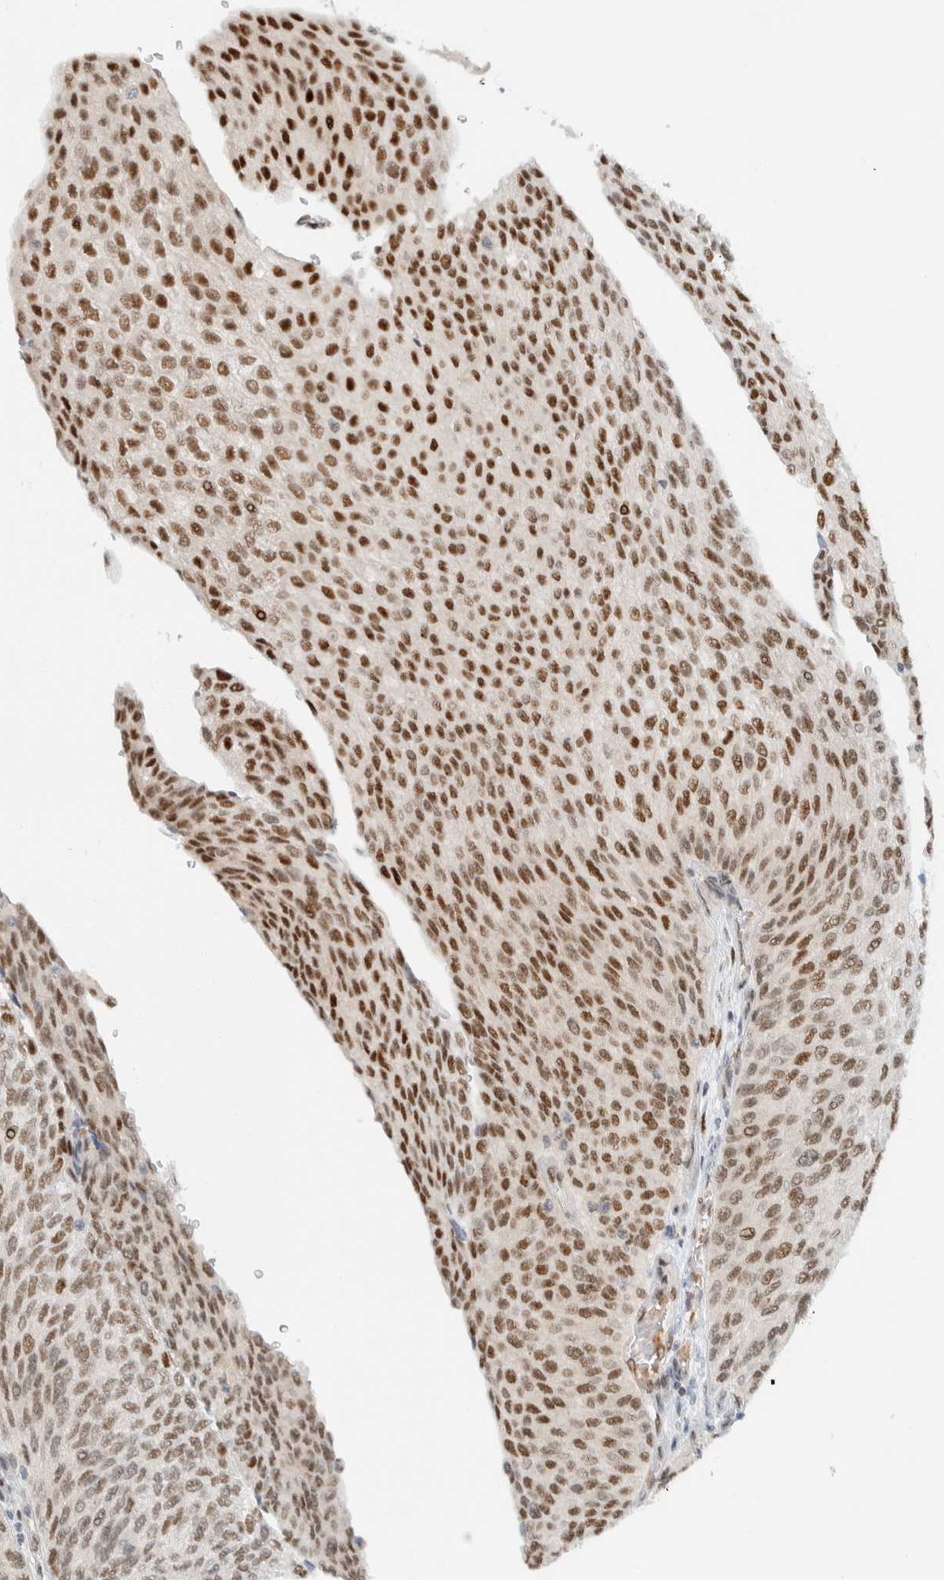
{"staining": {"intensity": "strong", "quantity": "25%-75%", "location": "nuclear"}, "tissue": "urothelial cancer", "cell_type": "Tumor cells", "image_type": "cancer", "snomed": [{"axis": "morphology", "description": "Urothelial carcinoma, Low grade"}, {"axis": "topography", "description": "Urinary bladder"}], "caption": "This histopathology image exhibits immunohistochemistry staining of urothelial carcinoma (low-grade), with high strong nuclear staining in about 25%-75% of tumor cells.", "gene": "ZNF683", "patient": {"sex": "female", "age": 79}}